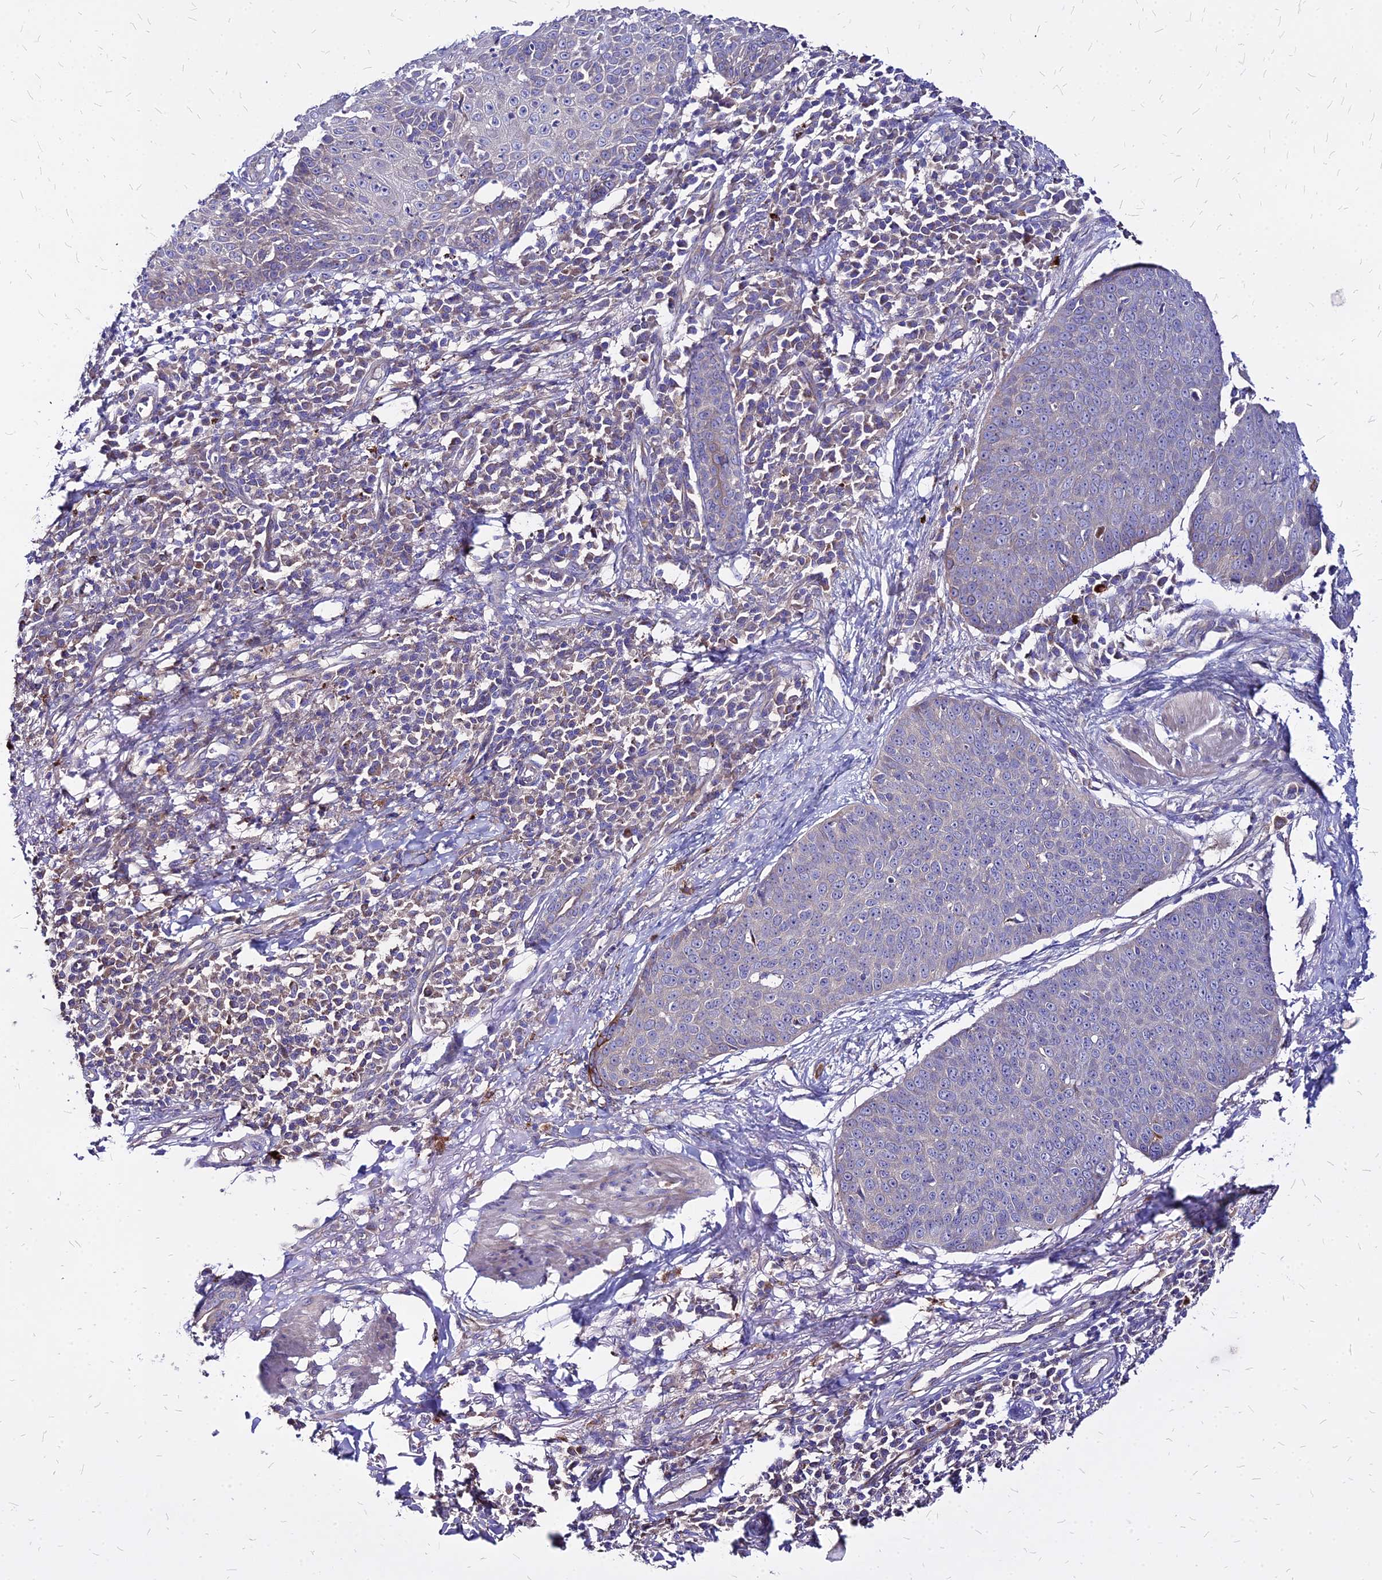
{"staining": {"intensity": "negative", "quantity": "none", "location": "none"}, "tissue": "skin cancer", "cell_type": "Tumor cells", "image_type": "cancer", "snomed": [{"axis": "morphology", "description": "Squamous cell carcinoma, NOS"}, {"axis": "topography", "description": "Skin"}], "caption": "Squamous cell carcinoma (skin) stained for a protein using immunohistochemistry demonstrates no staining tumor cells.", "gene": "COMMD10", "patient": {"sex": "male", "age": 71}}